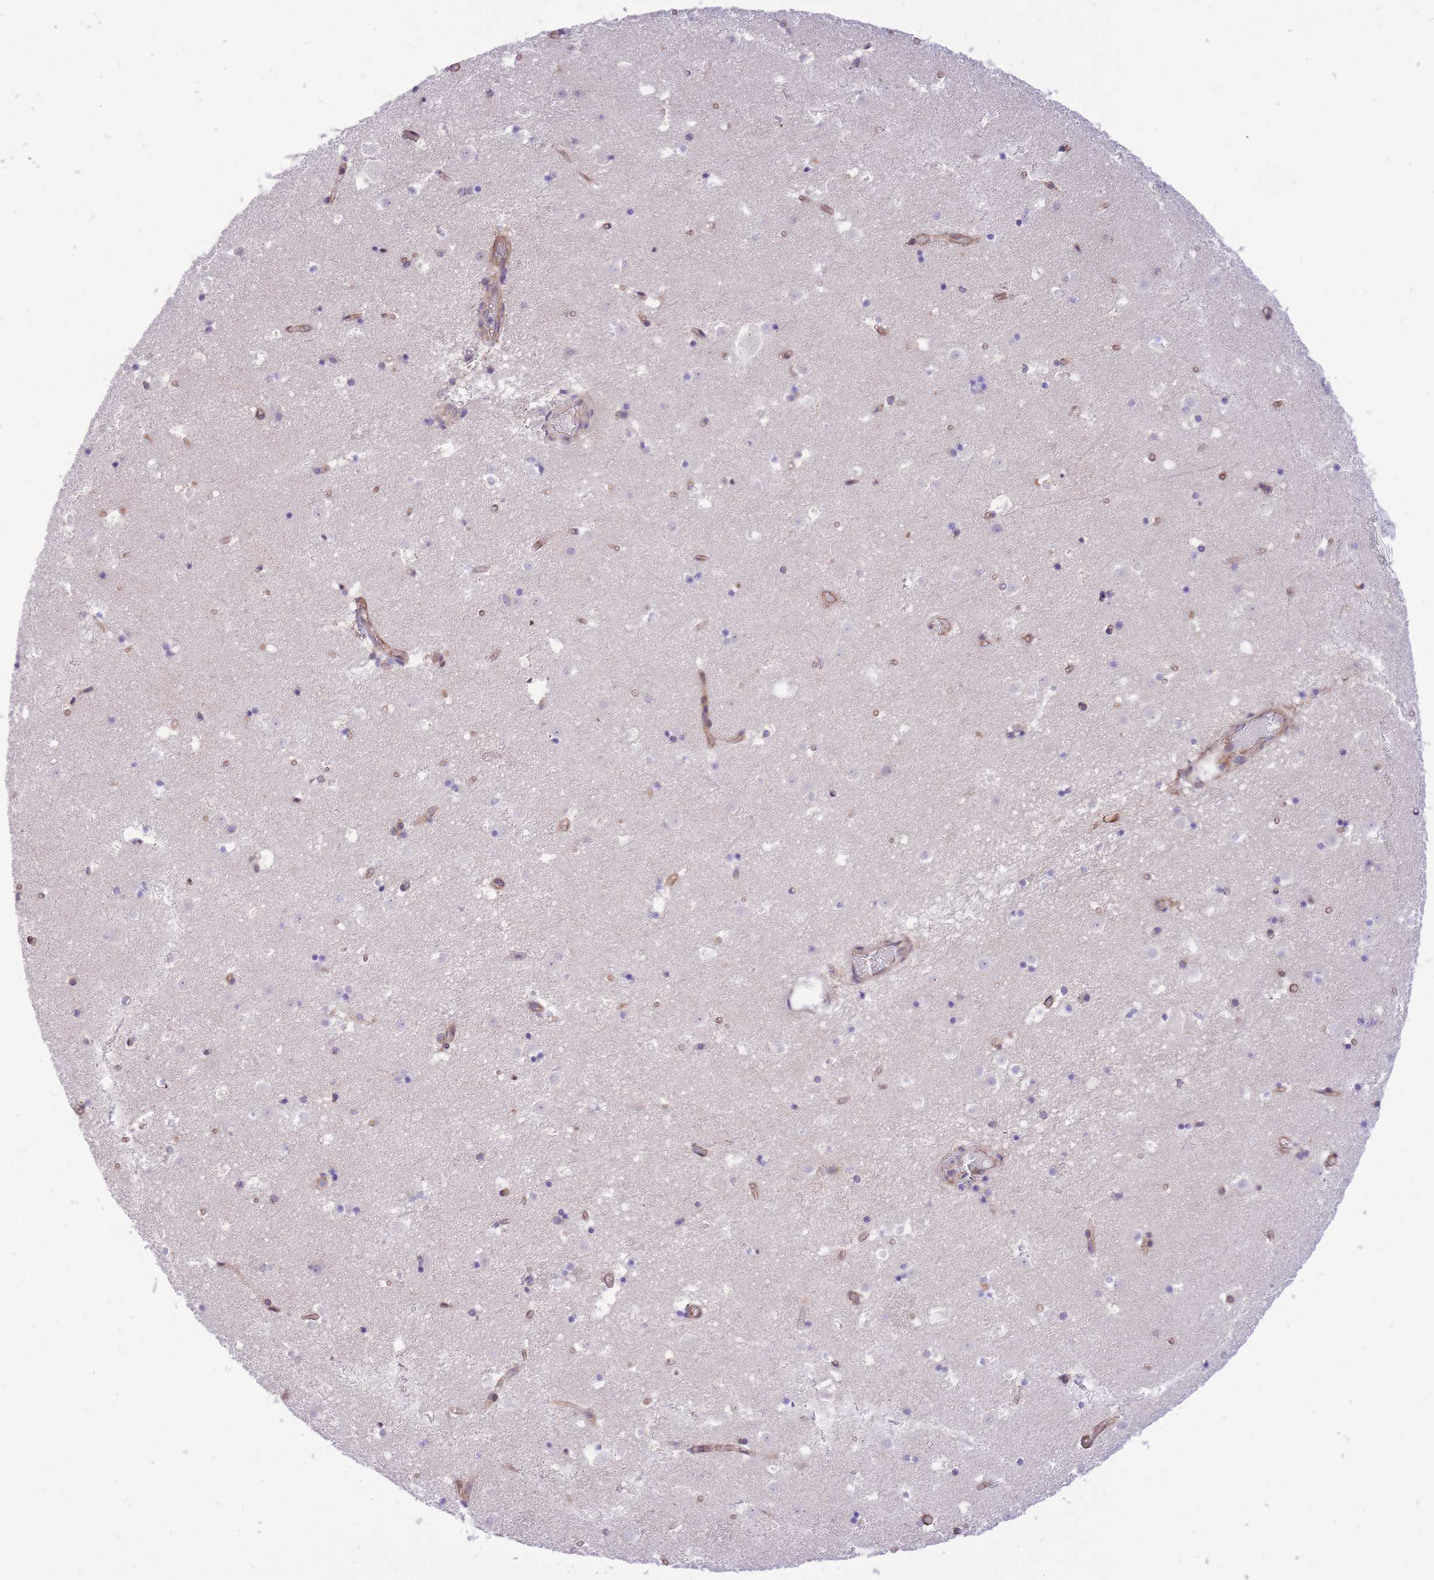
{"staining": {"intensity": "negative", "quantity": "none", "location": "none"}, "tissue": "caudate", "cell_type": "Glial cells", "image_type": "normal", "snomed": [{"axis": "morphology", "description": "Normal tissue, NOS"}, {"axis": "topography", "description": "Lateral ventricle wall"}], "caption": "Protein analysis of normal caudate reveals no significant positivity in glial cells.", "gene": "MINDY2", "patient": {"sex": "male", "age": 25}}